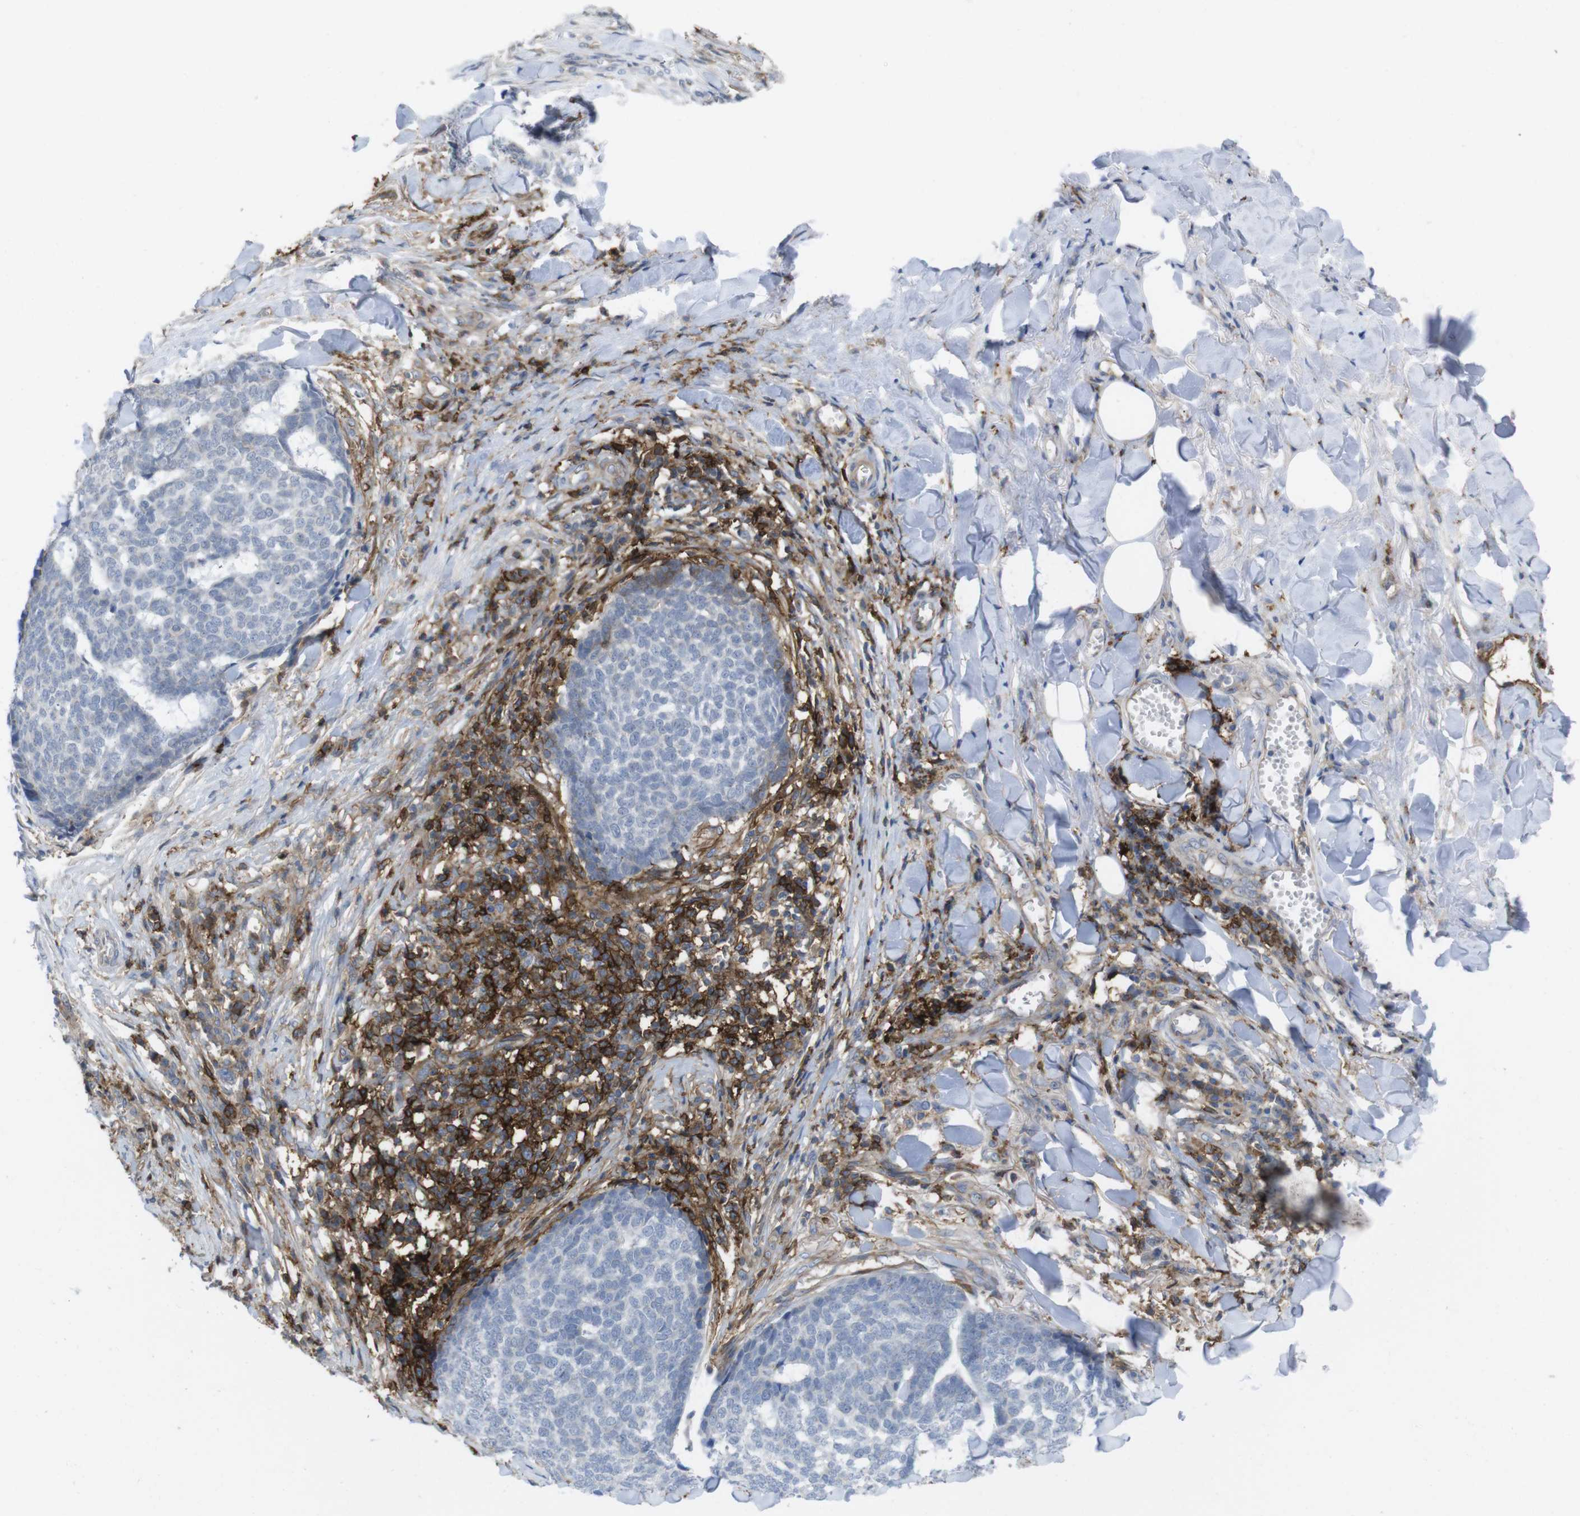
{"staining": {"intensity": "negative", "quantity": "none", "location": "none"}, "tissue": "skin cancer", "cell_type": "Tumor cells", "image_type": "cancer", "snomed": [{"axis": "morphology", "description": "Basal cell carcinoma"}, {"axis": "topography", "description": "Skin"}], "caption": "Skin cancer (basal cell carcinoma) was stained to show a protein in brown. There is no significant expression in tumor cells.", "gene": "CCR6", "patient": {"sex": "male", "age": 84}}